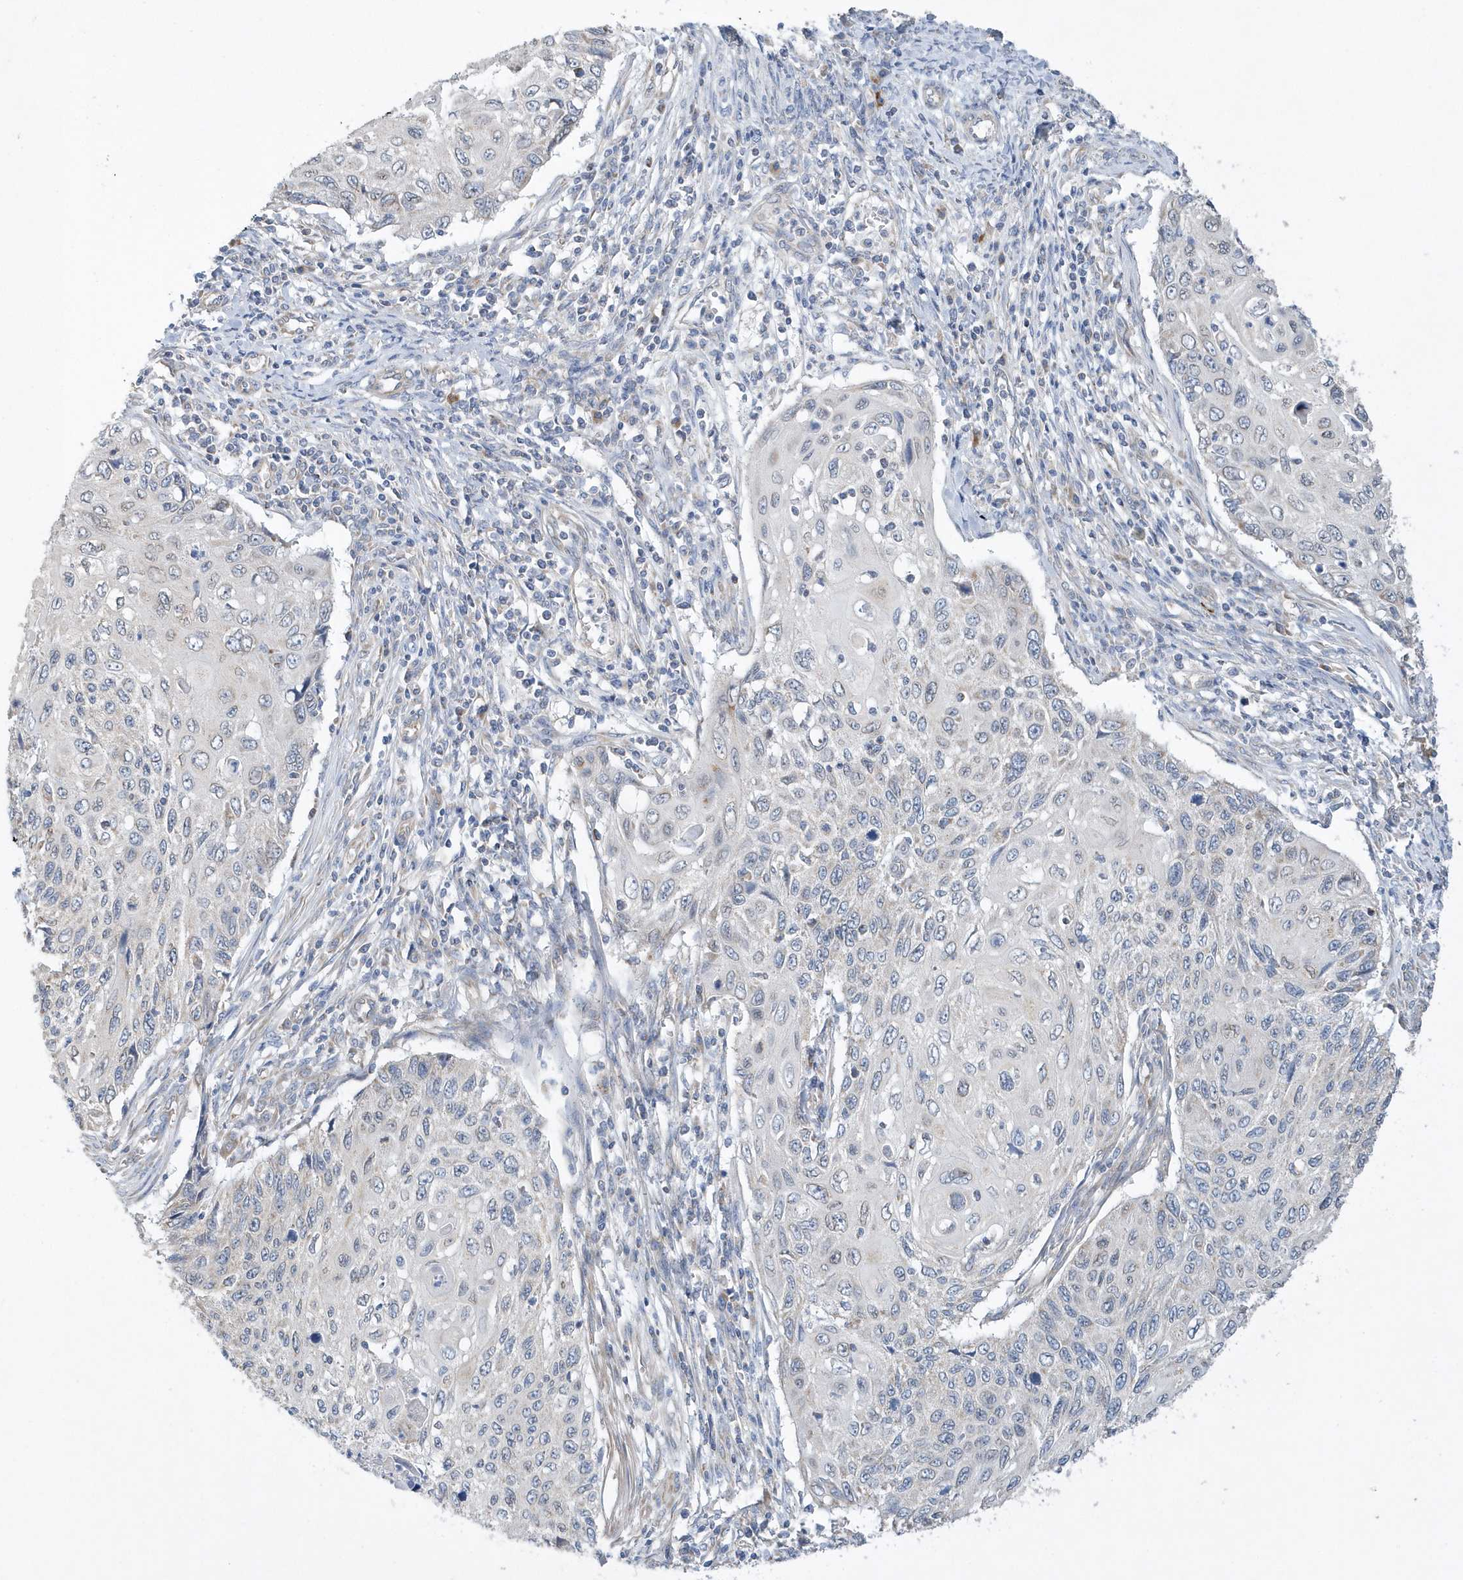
{"staining": {"intensity": "negative", "quantity": "none", "location": "none"}, "tissue": "cervical cancer", "cell_type": "Tumor cells", "image_type": "cancer", "snomed": [{"axis": "morphology", "description": "Squamous cell carcinoma, NOS"}, {"axis": "topography", "description": "Cervix"}], "caption": "This is a micrograph of IHC staining of squamous cell carcinoma (cervical), which shows no expression in tumor cells.", "gene": "SPATA5", "patient": {"sex": "female", "age": 70}}